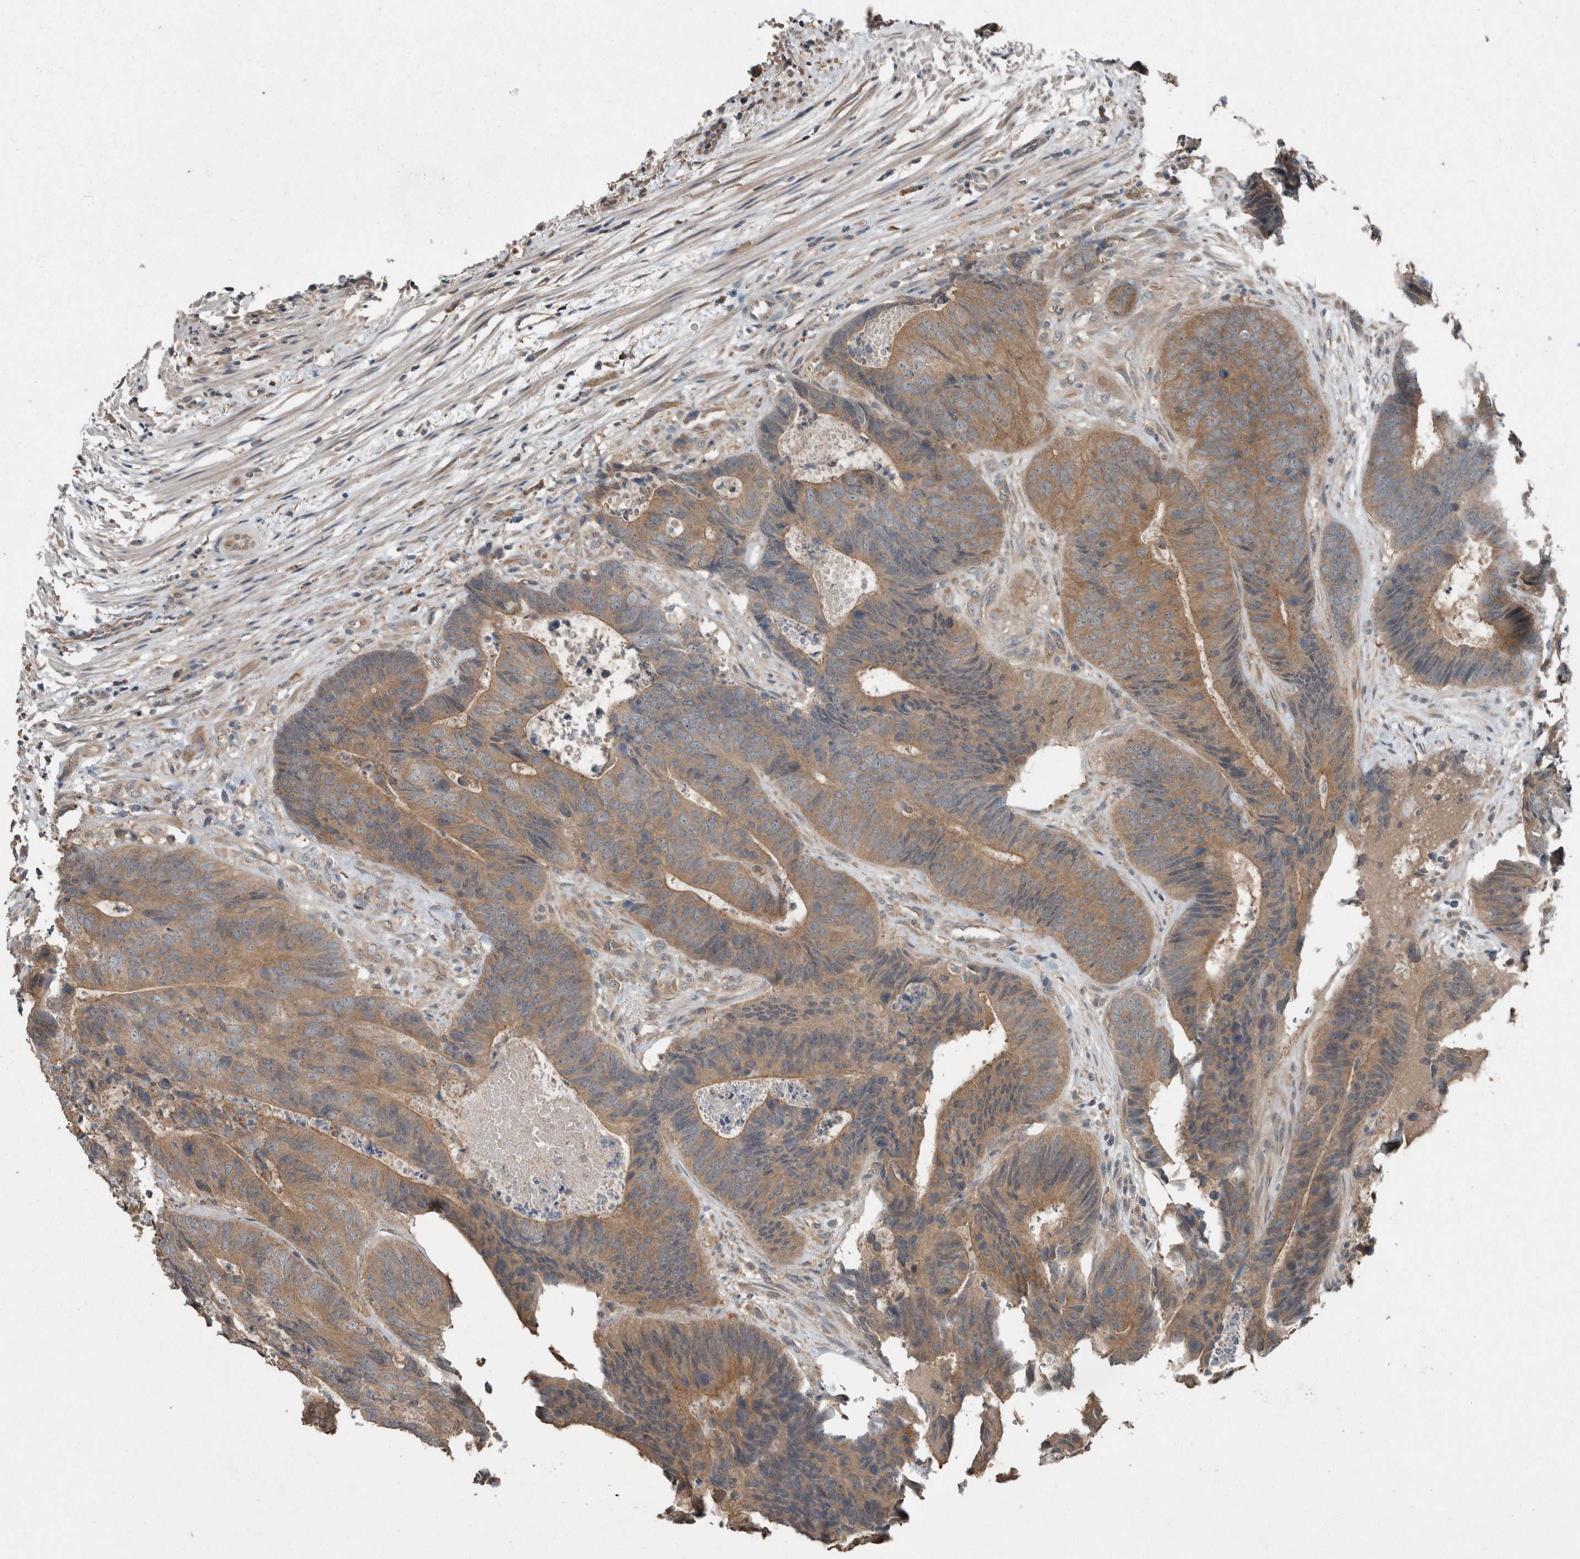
{"staining": {"intensity": "moderate", "quantity": "25%-75%", "location": "cytoplasmic/membranous"}, "tissue": "colorectal cancer", "cell_type": "Tumor cells", "image_type": "cancer", "snomed": [{"axis": "morphology", "description": "Adenocarcinoma, NOS"}, {"axis": "topography", "description": "Colon"}], "caption": "Immunohistochemical staining of colorectal adenocarcinoma demonstrates moderate cytoplasmic/membranous protein staining in approximately 25%-75% of tumor cells. The staining is performed using DAB (3,3'-diaminobenzidine) brown chromogen to label protein expression. The nuclei are counter-stained blue using hematoxylin.", "gene": "KNTC1", "patient": {"sex": "male", "age": 56}}